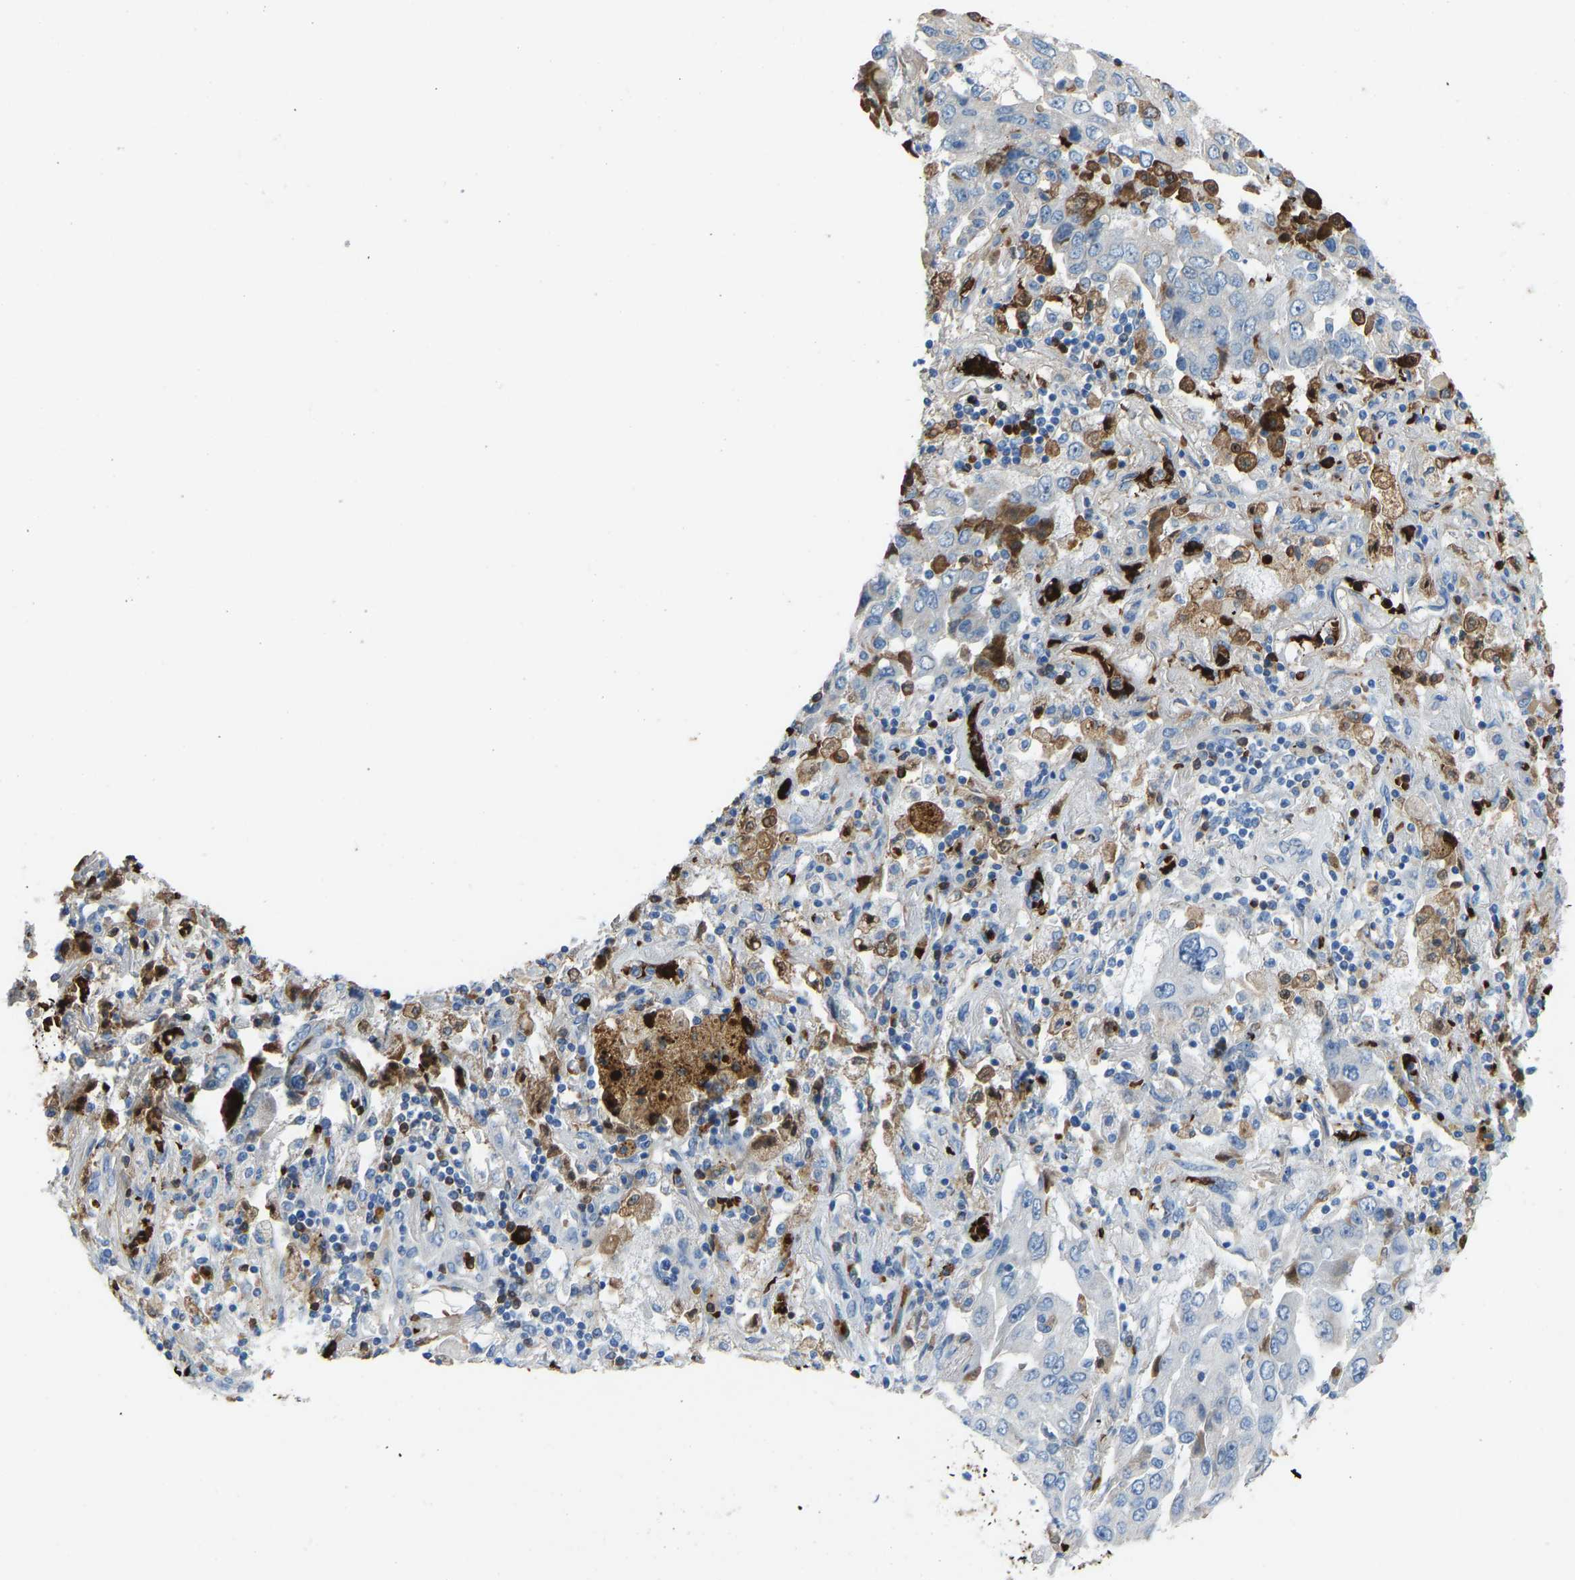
{"staining": {"intensity": "weak", "quantity": "<25%", "location": "cytoplasmic/membranous"}, "tissue": "lung cancer", "cell_type": "Tumor cells", "image_type": "cancer", "snomed": [{"axis": "morphology", "description": "Adenocarcinoma, NOS"}, {"axis": "topography", "description": "Lung"}], "caption": "An immunohistochemistry (IHC) image of lung cancer is shown. There is no staining in tumor cells of lung cancer.", "gene": "PIGS", "patient": {"sex": "female", "age": 65}}